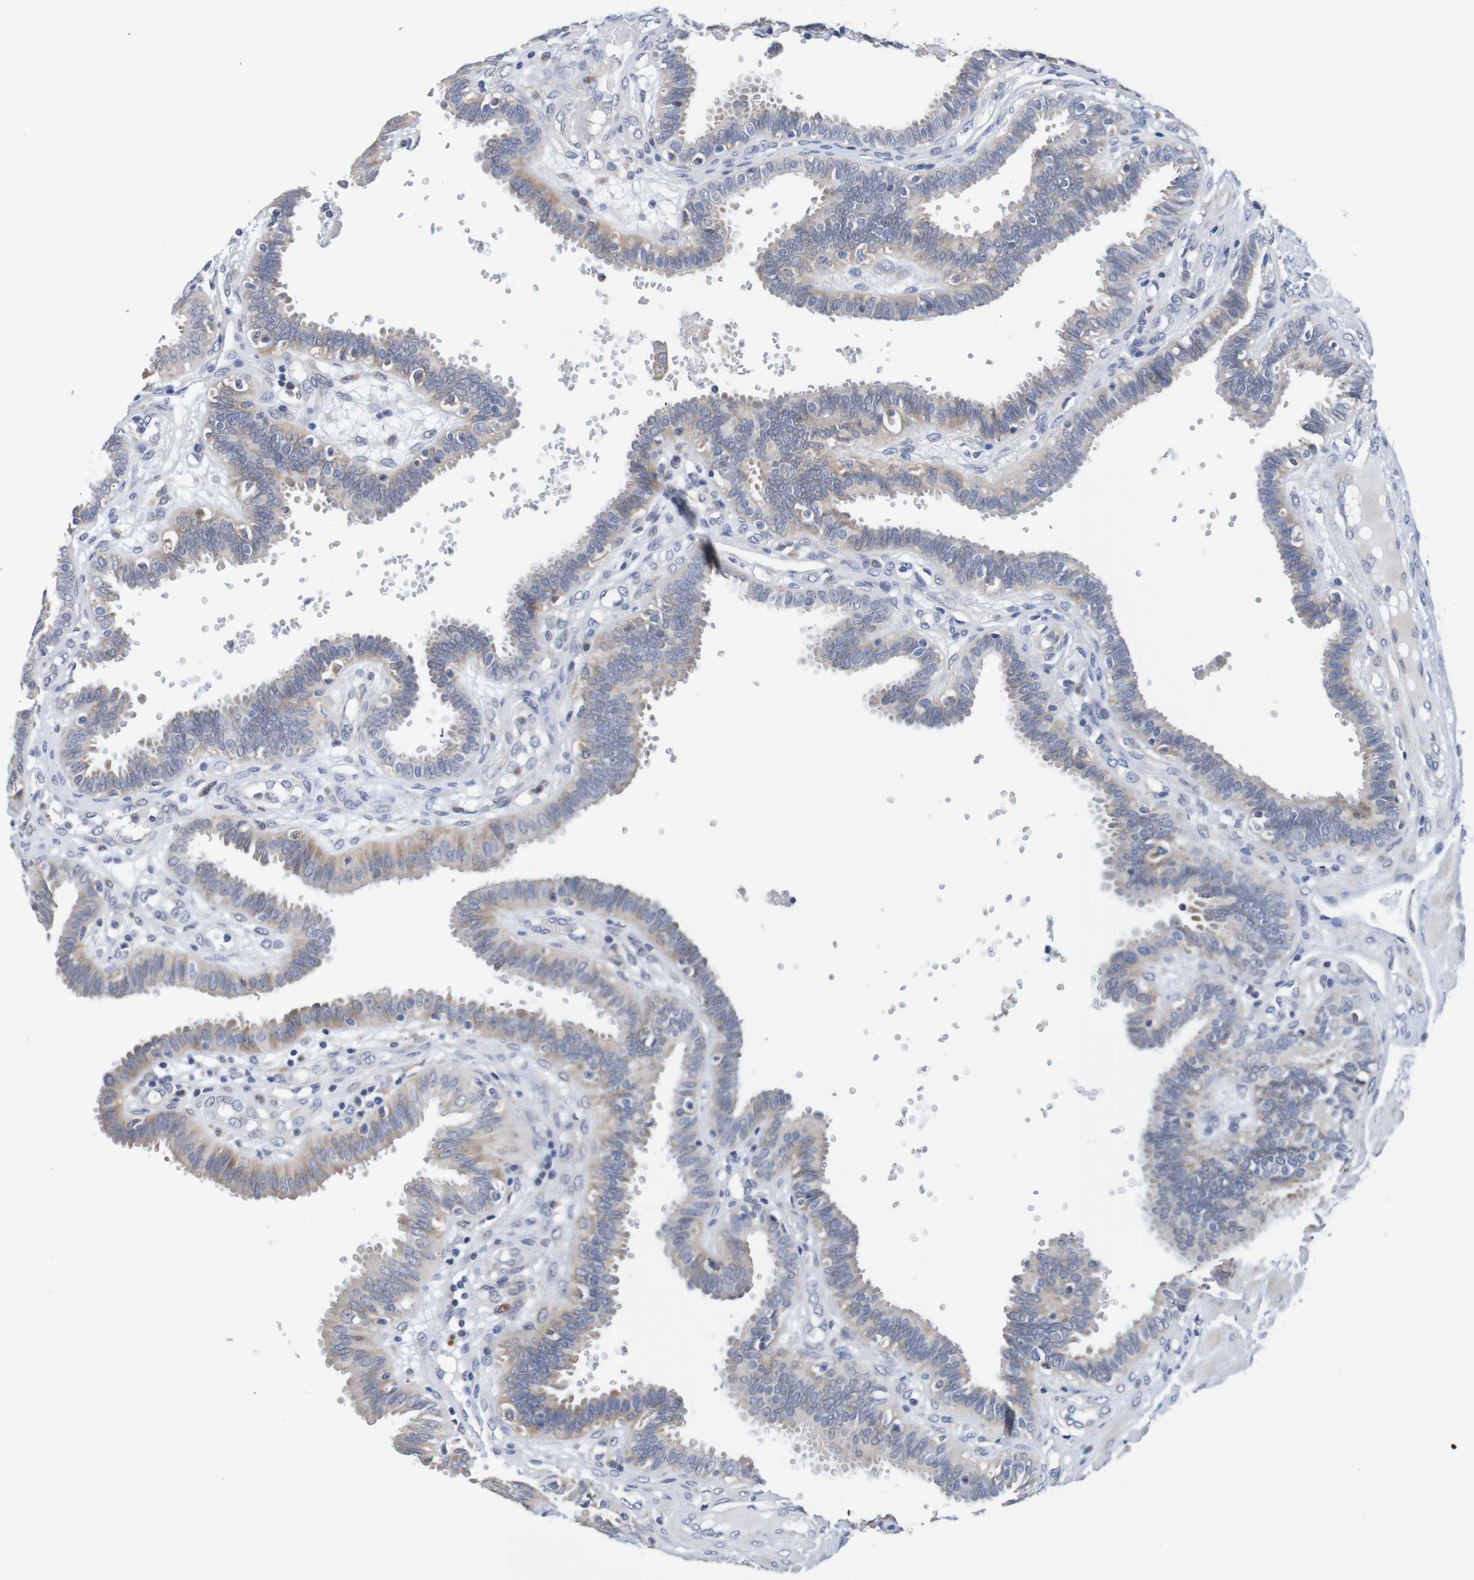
{"staining": {"intensity": "weak", "quantity": ">75%", "location": "cytoplasmic/membranous"}, "tissue": "fallopian tube", "cell_type": "Glandular cells", "image_type": "normal", "snomed": [{"axis": "morphology", "description": "Normal tissue, NOS"}, {"axis": "topography", "description": "Fallopian tube"}], "caption": "A histopathology image of fallopian tube stained for a protein displays weak cytoplasmic/membranous brown staining in glandular cells. (Brightfield microscopy of DAB IHC at high magnification).", "gene": "FIBP", "patient": {"sex": "female", "age": 32}}